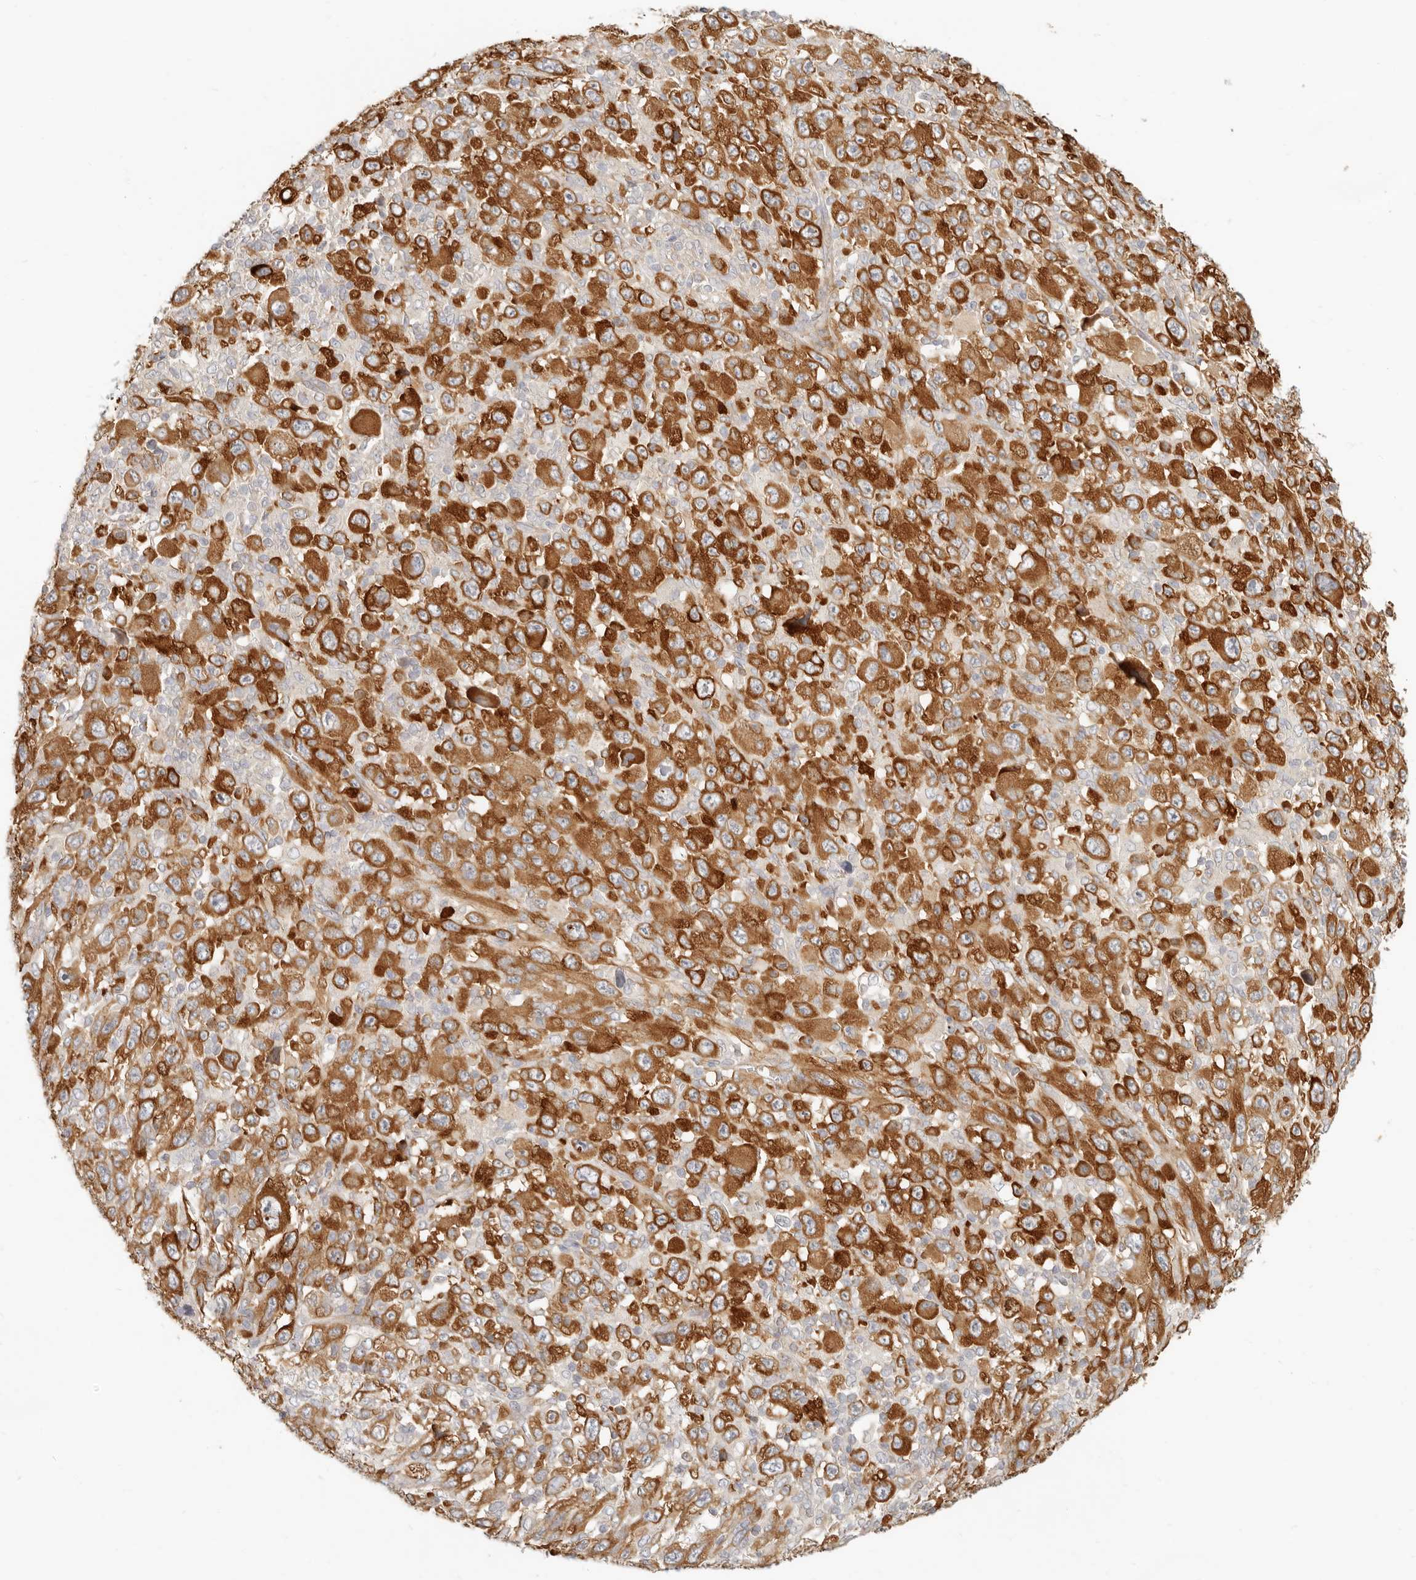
{"staining": {"intensity": "strong", "quantity": ">75%", "location": "cytoplasmic/membranous"}, "tissue": "melanoma", "cell_type": "Tumor cells", "image_type": "cancer", "snomed": [{"axis": "morphology", "description": "Malignant melanoma, Metastatic site"}, {"axis": "topography", "description": "Skin"}], "caption": "Human malignant melanoma (metastatic site) stained with a protein marker shows strong staining in tumor cells.", "gene": "PABPC4", "patient": {"sex": "female", "age": 56}}